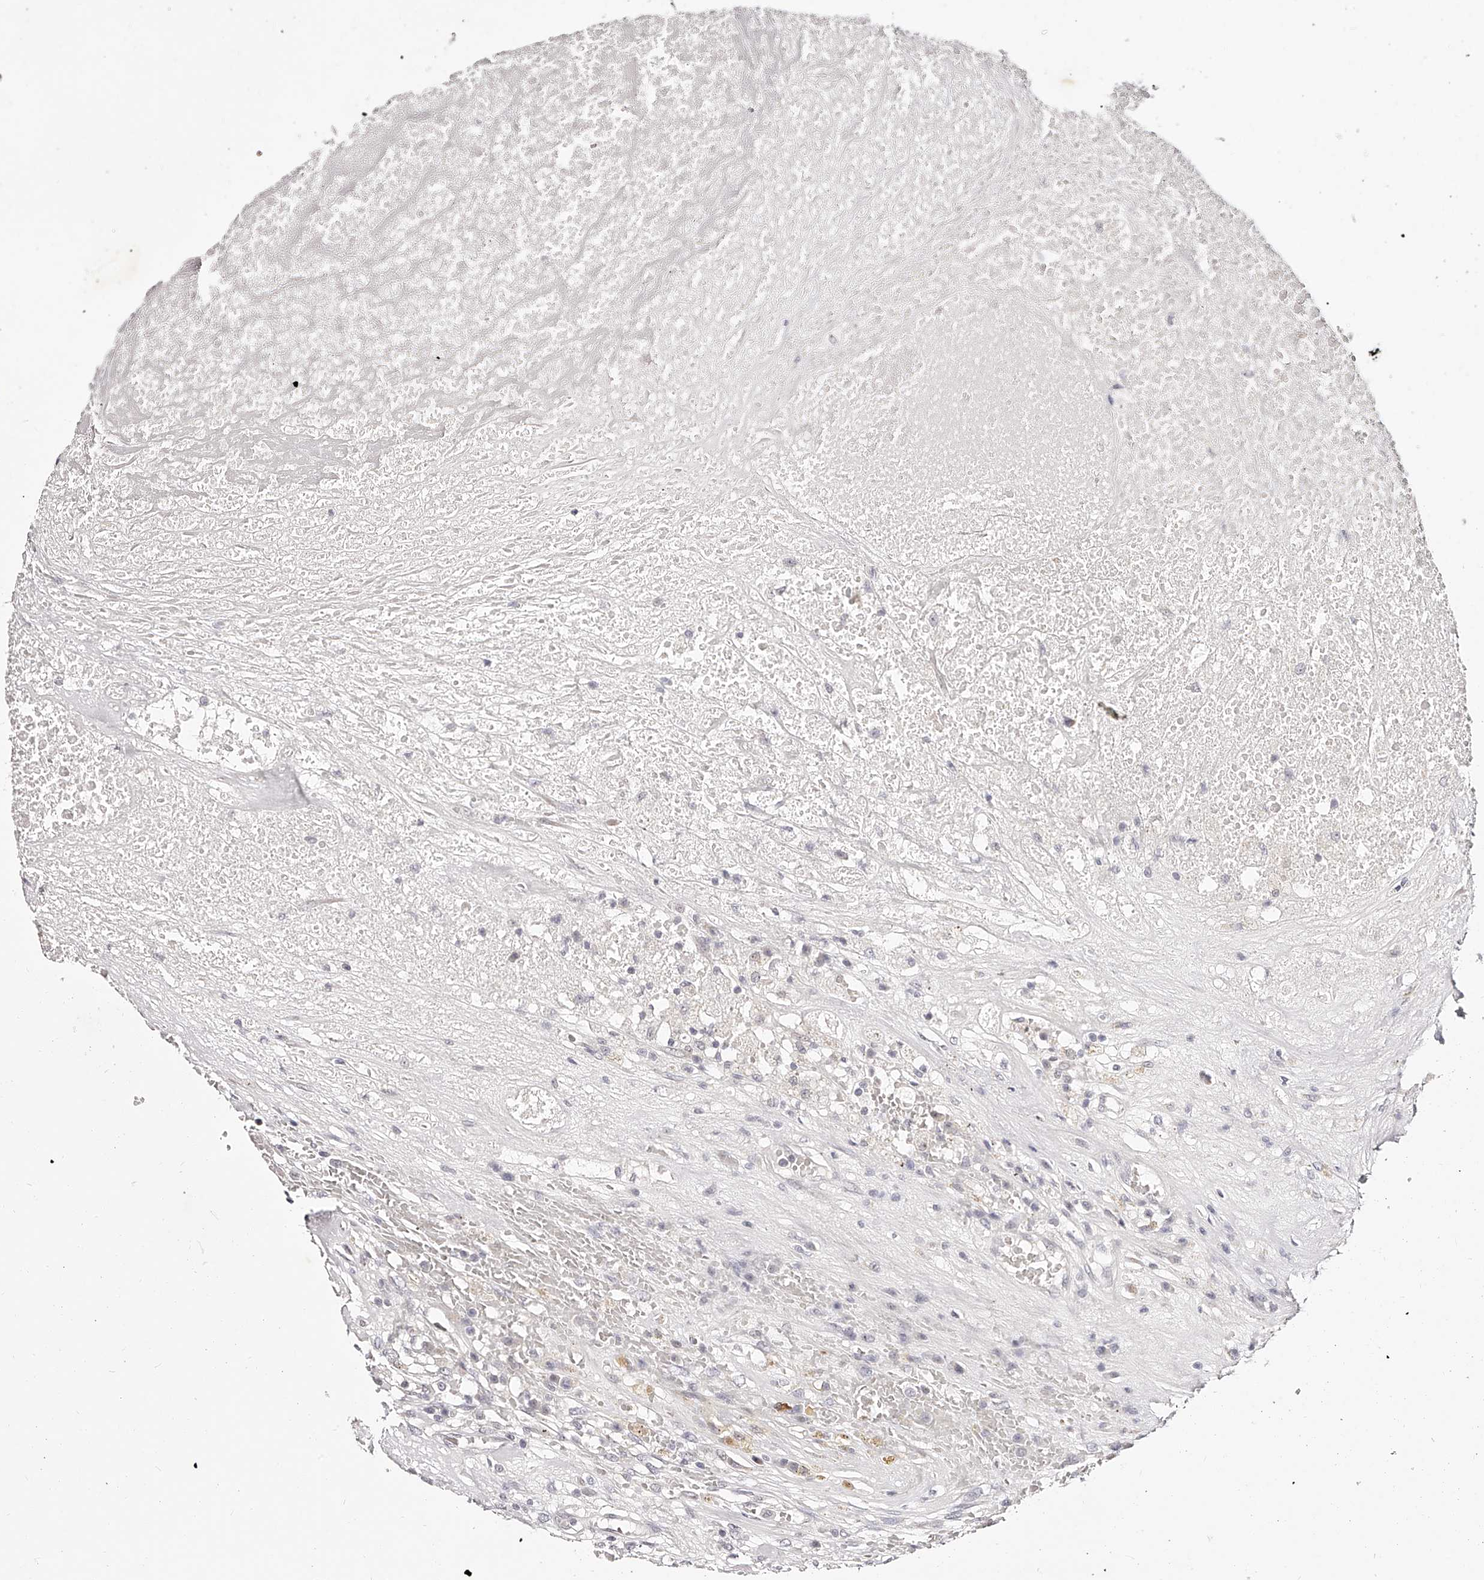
{"staining": {"intensity": "negative", "quantity": "none", "location": "none"}, "tissue": "testis cancer", "cell_type": "Tumor cells", "image_type": "cancer", "snomed": [{"axis": "morphology", "description": "Carcinoma, Embryonal, NOS"}, {"axis": "topography", "description": "Testis"}], "caption": "An immunohistochemistry (IHC) micrograph of testis cancer is shown. There is no staining in tumor cells of testis cancer.", "gene": "USF3", "patient": {"sex": "male", "age": 26}}